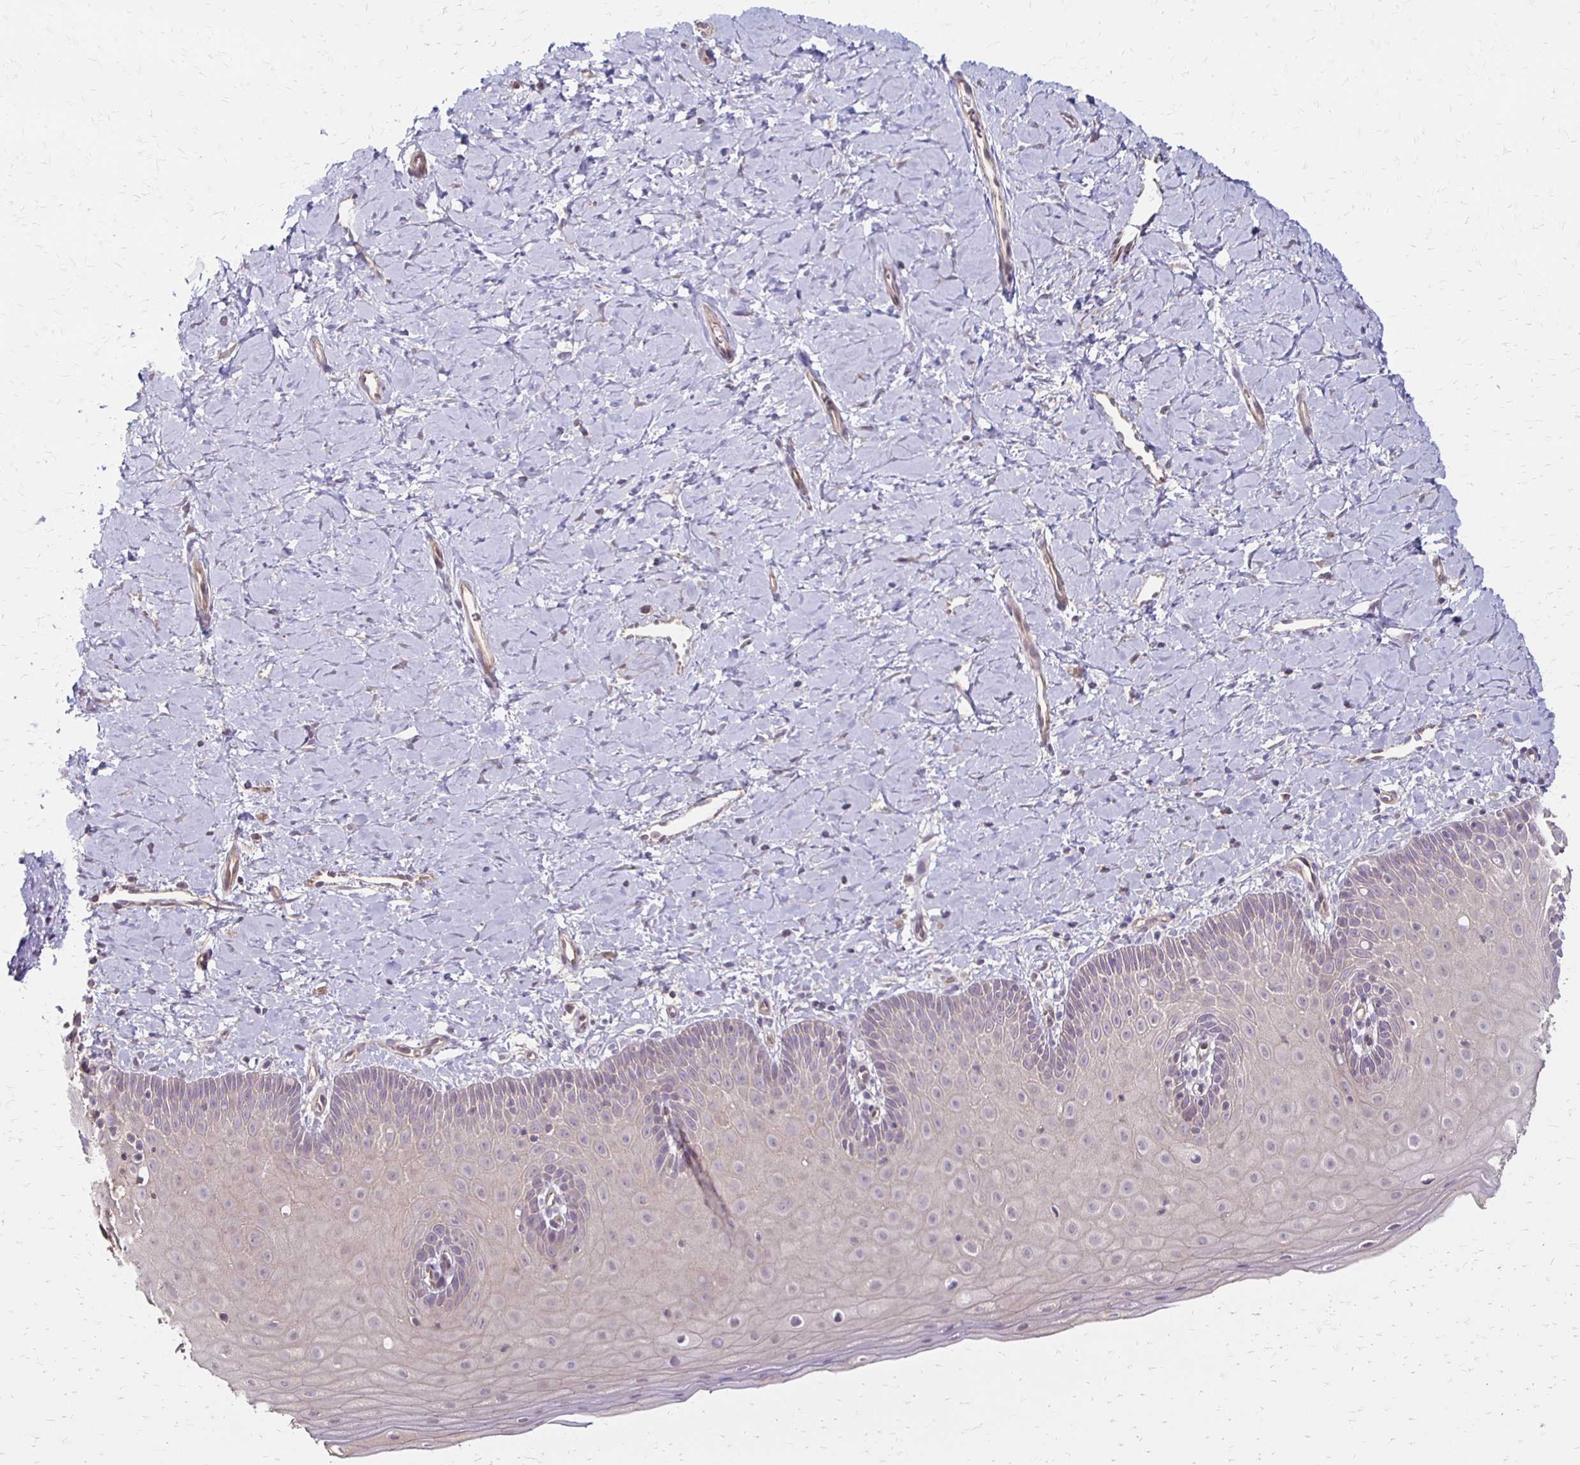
{"staining": {"intensity": "negative", "quantity": "none", "location": "none"}, "tissue": "cervix", "cell_type": "Squamous epithelial cells", "image_type": "normal", "snomed": [{"axis": "morphology", "description": "Normal tissue, NOS"}, {"axis": "topography", "description": "Cervix"}], "caption": "Micrograph shows no protein positivity in squamous epithelial cells of benign cervix.", "gene": "CFL2", "patient": {"sex": "female", "age": 37}}